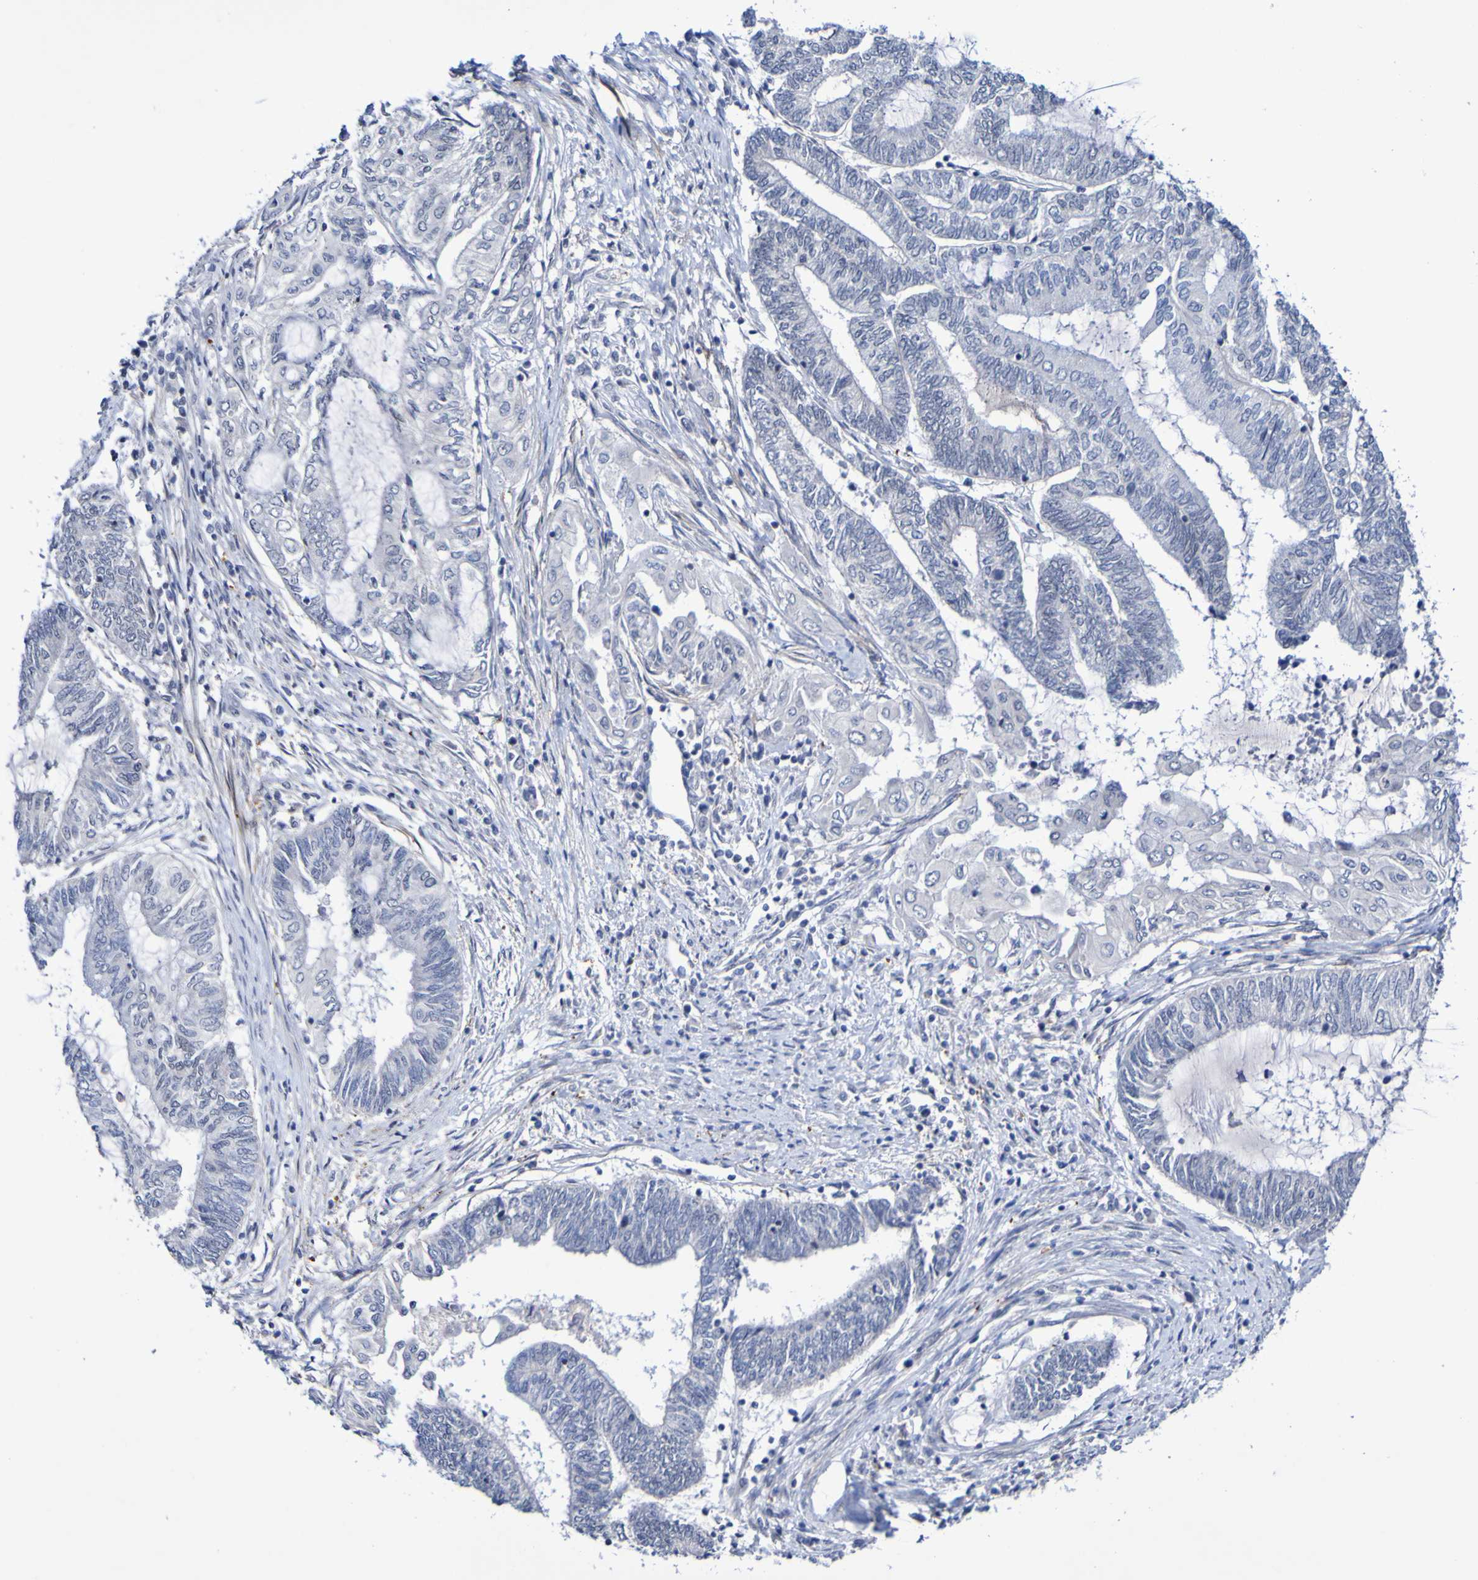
{"staining": {"intensity": "negative", "quantity": "none", "location": "none"}, "tissue": "endometrial cancer", "cell_type": "Tumor cells", "image_type": "cancer", "snomed": [{"axis": "morphology", "description": "Adenocarcinoma, NOS"}, {"axis": "topography", "description": "Uterus"}, {"axis": "topography", "description": "Endometrium"}], "caption": "Tumor cells show no significant positivity in adenocarcinoma (endometrial).", "gene": "PCGF1", "patient": {"sex": "female", "age": 70}}